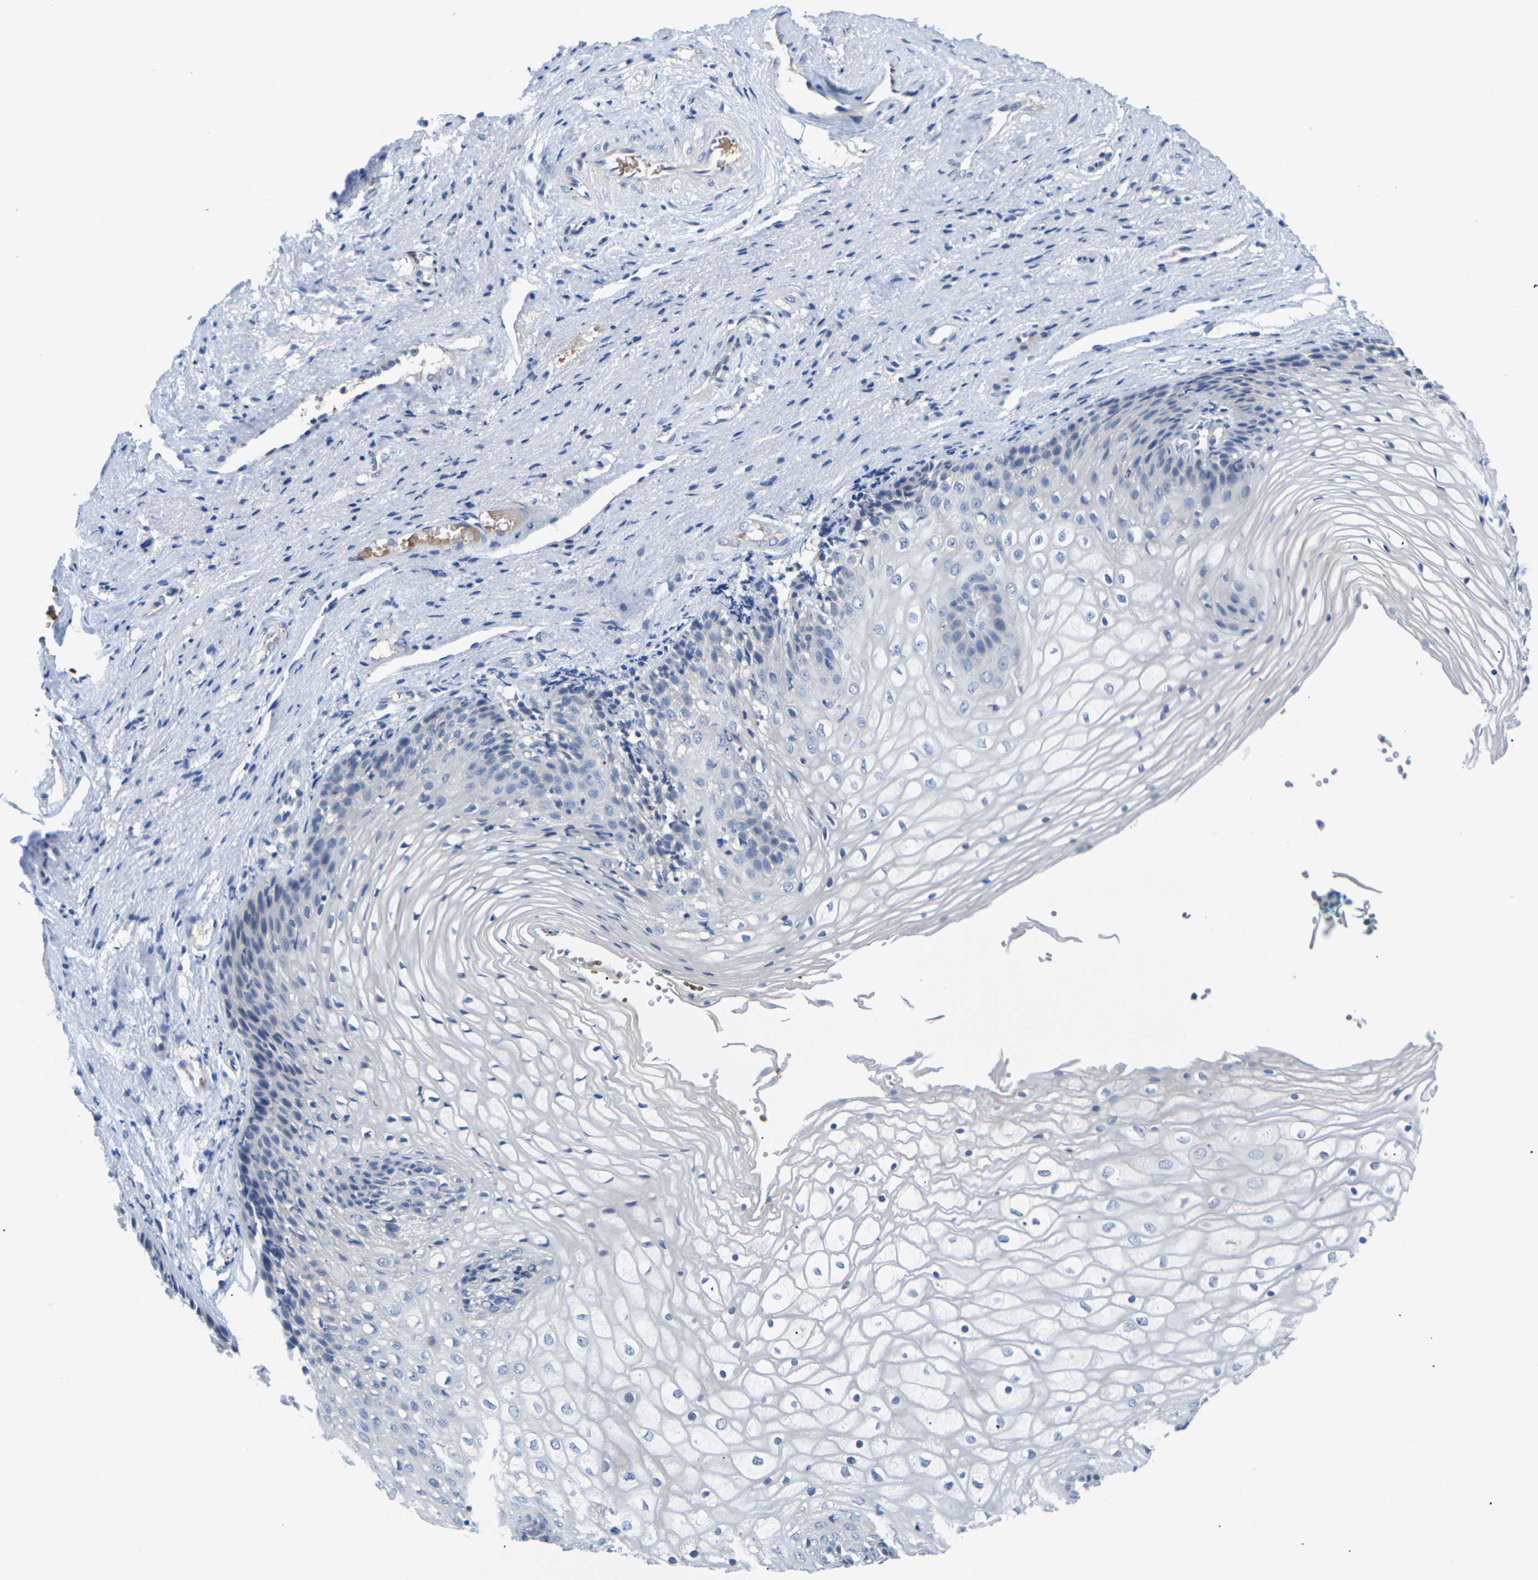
{"staining": {"intensity": "negative", "quantity": "none", "location": "none"}, "tissue": "vagina", "cell_type": "Squamous epithelial cells", "image_type": "normal", "snomed": [{"axis": "morphology", "description": "Normal tissue, NOS"}, {"axis": "topography", "description": "Vagina"}], "caption": "This is an immunohistochemistry (IHC) micrograph of normal vagina. There is no expression in squamous epithelial cells.", "gene": "TMCO4", "patient": {"sex": "female", "age": 34}}